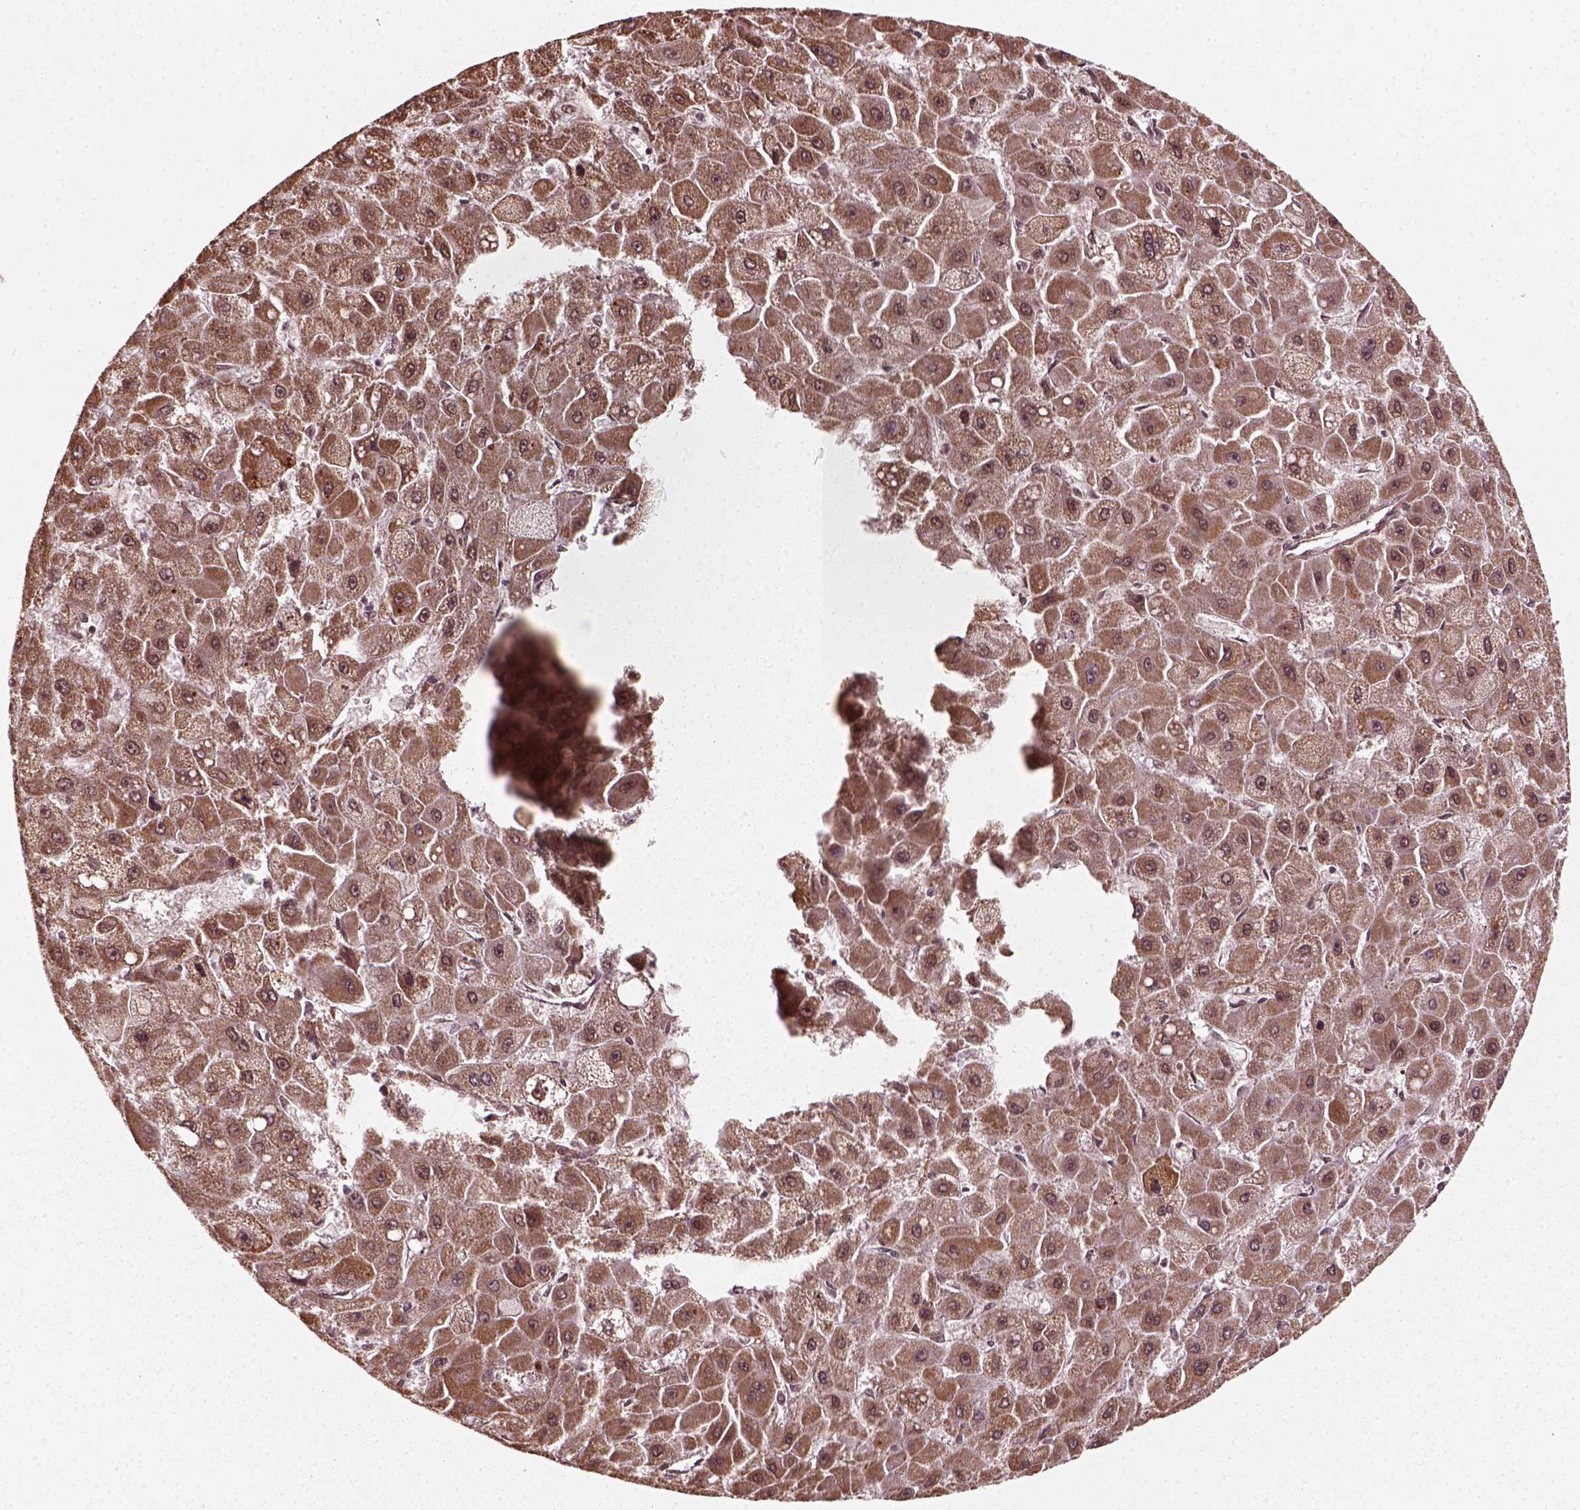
{"staining": {"intensity": "moderate", "quantity": ">75%", "location": "cytoplasmic/membranous"}, "tissue": "liver cancer", "cell_type": "Tumor cells", "image_type": "cancer", "snomed": [{"axis": "morphology", "description": "Carcinoma, Hepatocellular, NOS"}, {"axis": "topography", "description": "Liver"}], "caption": "Liver cancer stained for a protein (brown) reveals moderate cytoplasmic/membranous positive expression in approximately >75% of tumor cells.", "gene": "NUDT9", "patient": {"sex": "female", "age": 25}}